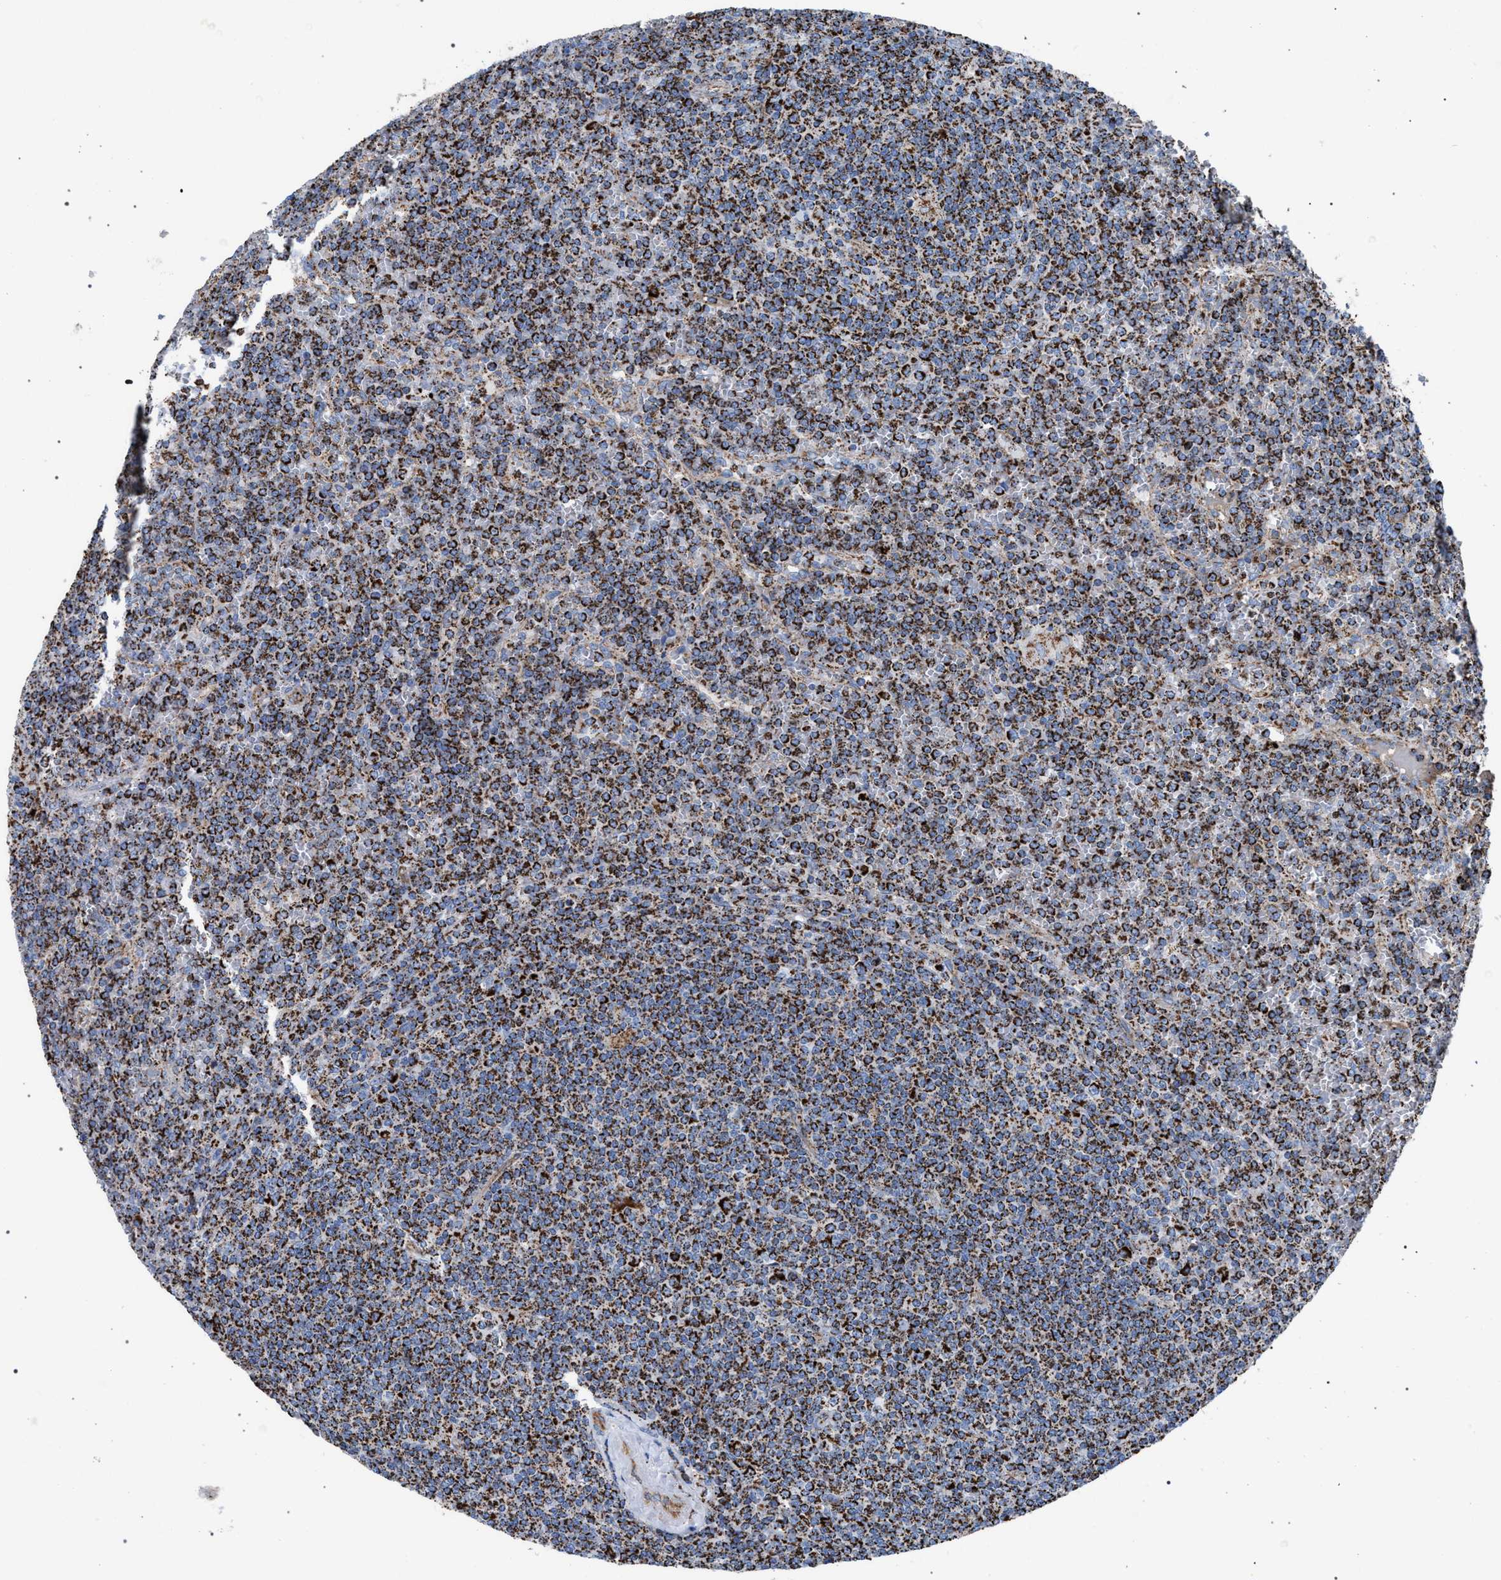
{"staining": {"intensity": "strong", "quantity": ">75%", "location": "cytoplasmic/membranous"}, "tissue": "lymphoma", "cell_type": "Tumor cells", "image_type": "cancer", "snomed": [{"axis": "morphology", "description": "Malignant lymphoma, non-Hodgkin's type, Low grade"}, {"axis": "topography", "description": "Spleen"}], "caption": "DAB (3,3'-diaminobenzidine) immunohistochemical staining of human low-grade malignant lymphoma, non-Hodgkin's type shows strong cytoplasmic/membranous protein positivity in about >75% of tumor cells.", "gene": "VPS13A", "patient": {"sex": "female", "age": 19}}